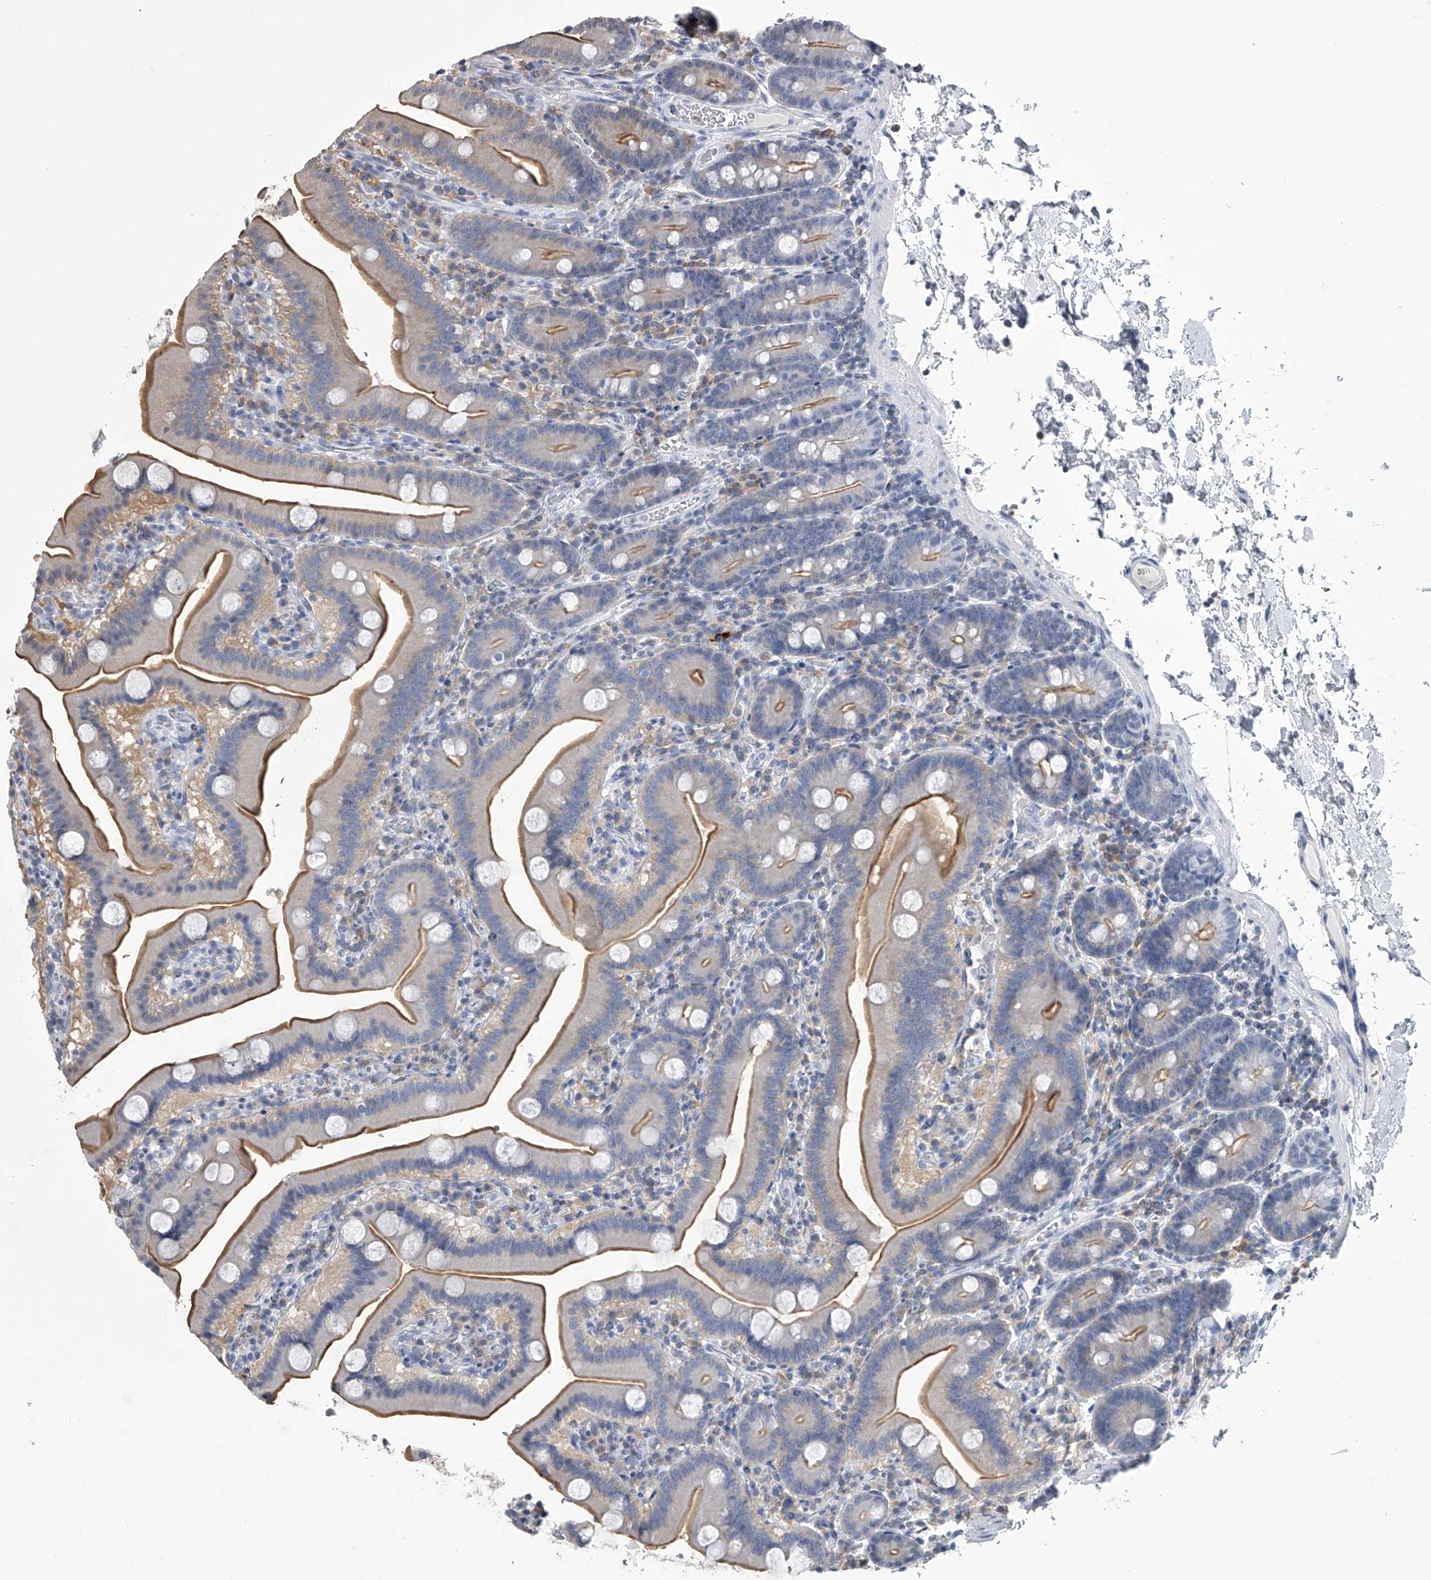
{"staining": {"intensity": "moderate", "quantity": "<25%", "location": "cytoplasmic/membranous"}, "tissue": "duodenum", "cell_type": "Glandular cells", "image_type": "normal", "snomed": [{"axis": "morphology", "description": "Normal tissue, NOS"}, {"axis": "topography", "description": "Duodenum"}], "caption": "Protein staining of unremarkable duodenum exhibits moderate cytoplasmic/membranous positivity in approximately <25% of glandular cells.", "gene": "TASP1", "patient": {"sex": "male", "age": 55}}